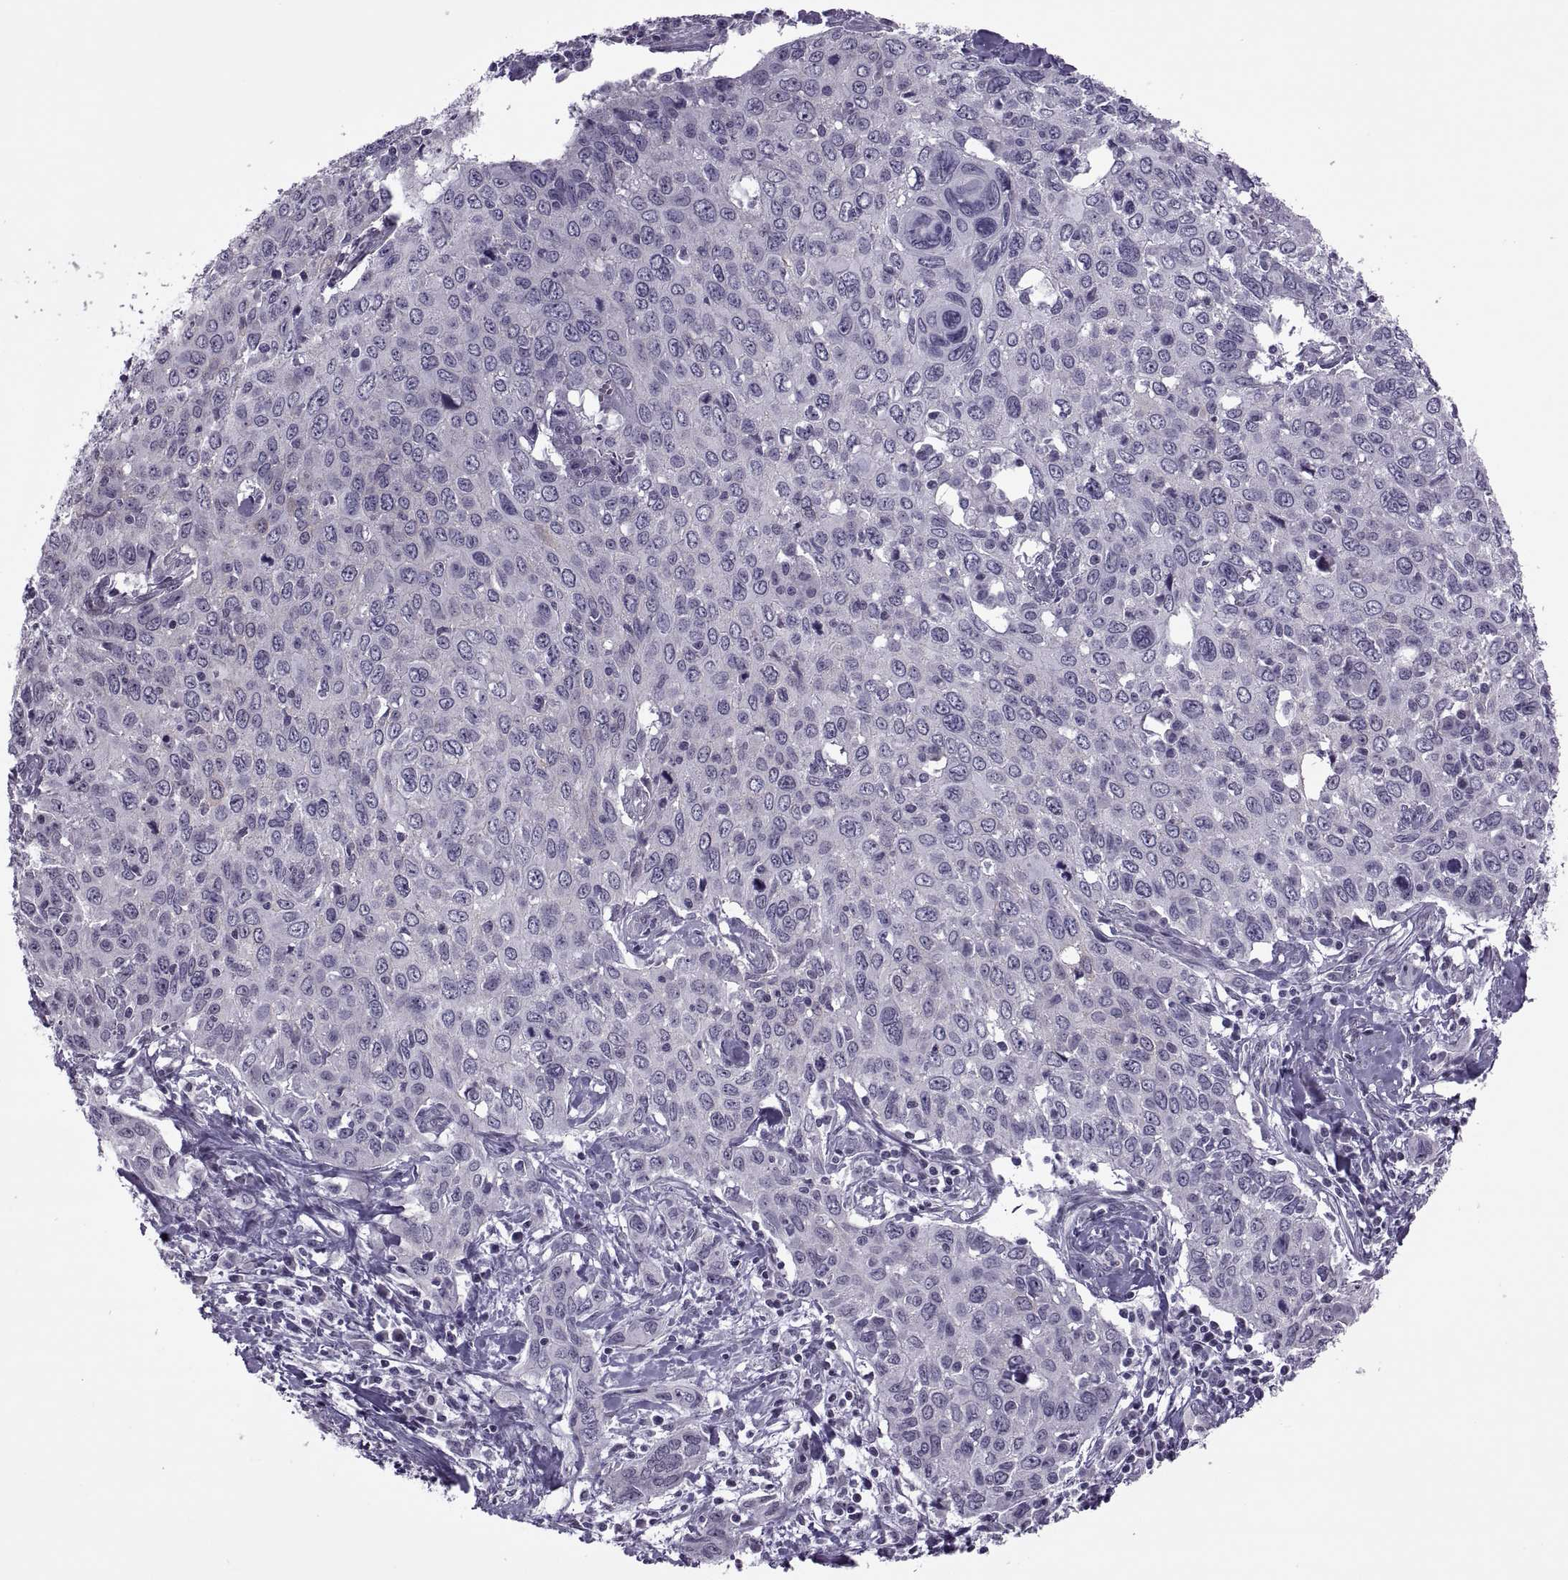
{"staining": {"intensity": "negative", "quantity": "none", "location": "none"}, "tissue": "cervical cancer", "cell_type": "Tumor cells", "image_type": "cancer", "snomed": [{"axis": "morphology", "description": "Squamous cell carcinoma, NOS"}, {"axis": "topography", "description": "Cervix"}], "caption": "The IHC histopathology image has no significant staining in tumor cells of cervical cancer (squamous cell carcinoma) tissue.", "gene": "ODF3", "patient": {"sex": "female", "age": 38}}